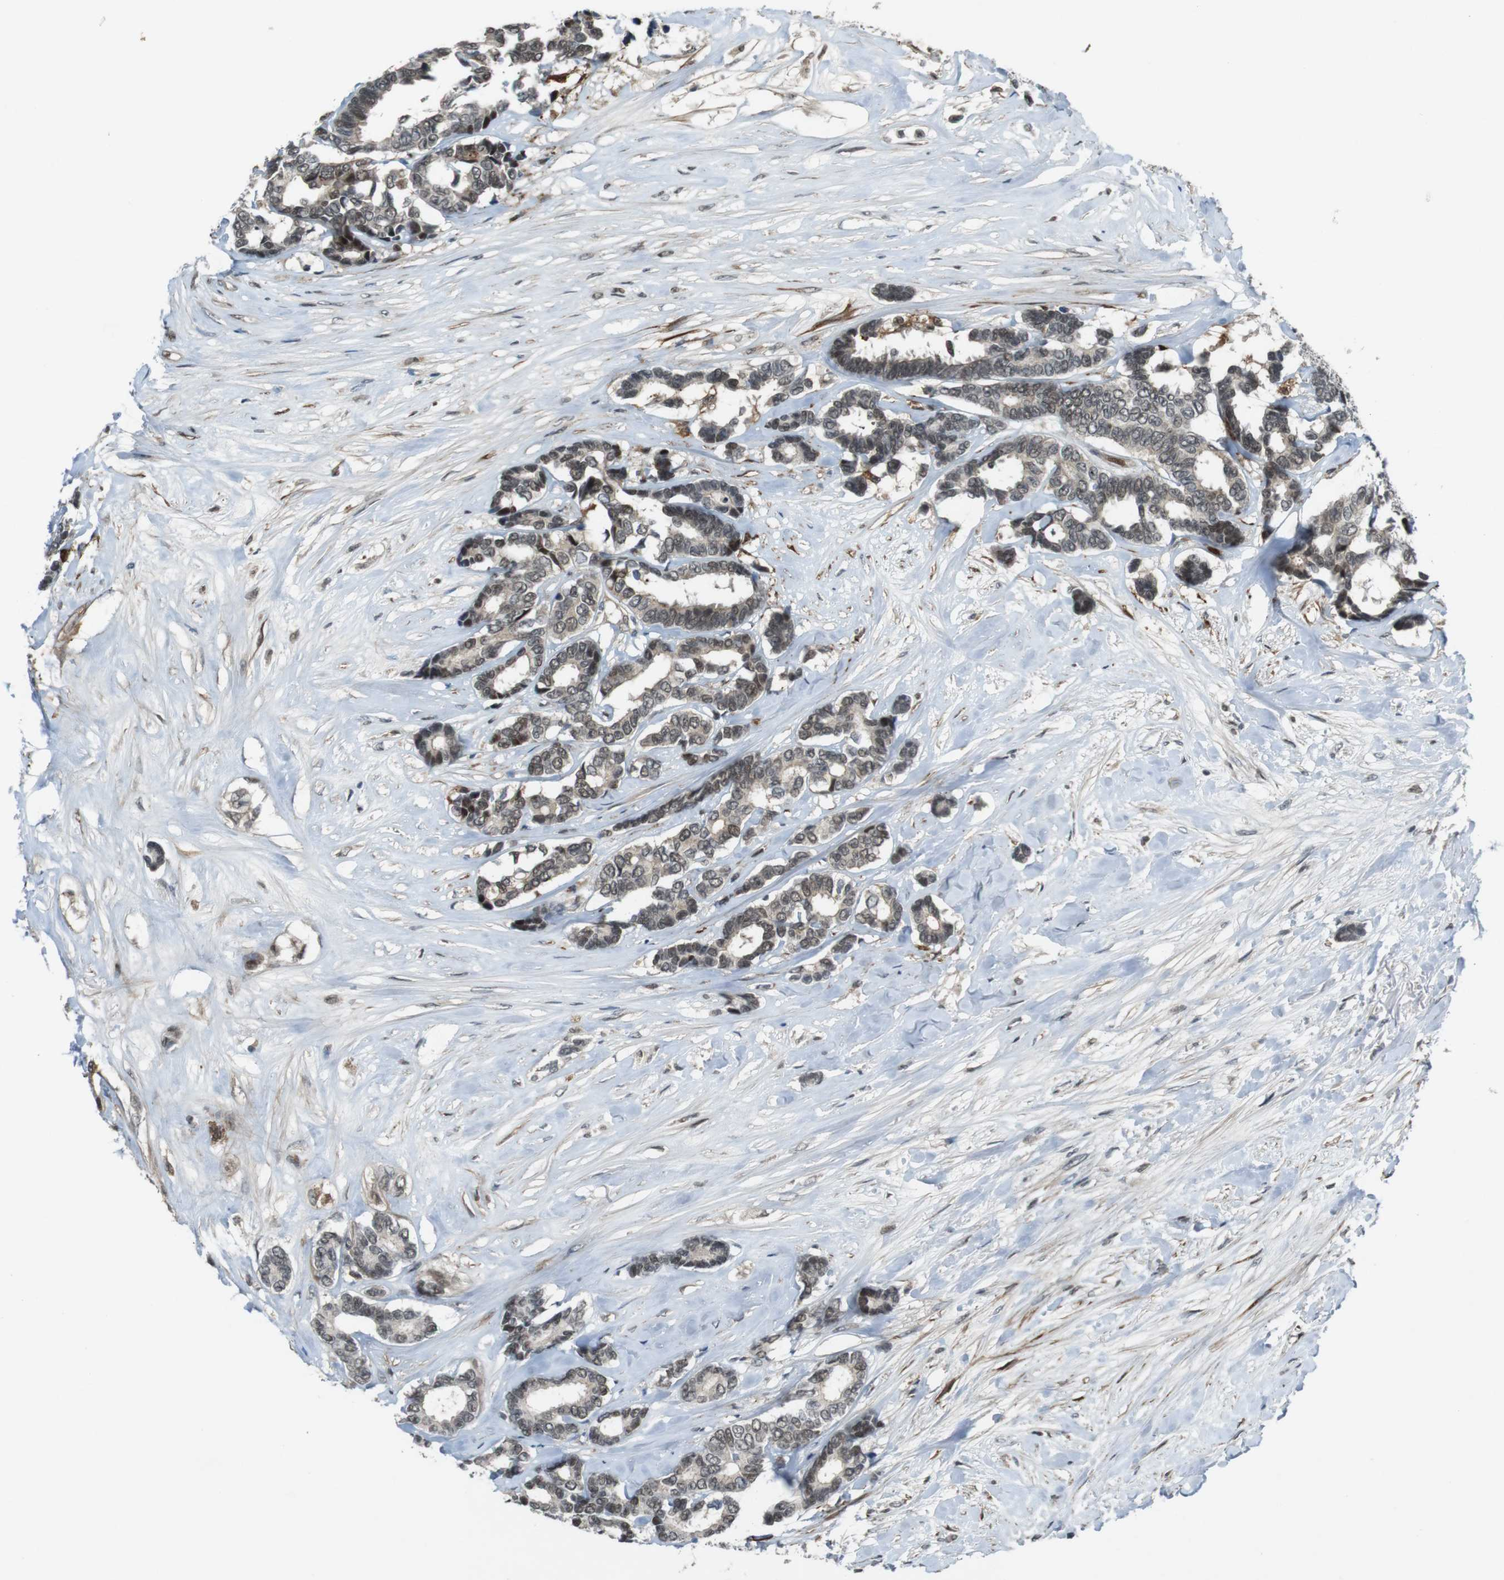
{"staining": {"intensity": "moderate", "quantity": ">75%", "location": "nuclear"}, "tissue": "breast cancer", "cell_type": "Tumor cells", "image_type": "cancer", "snomed": [{"axis": "morphology", "description": "Duct carcinoma"}, {"axis": "topography", "description": "Breast"}], "caption": "The histopathology image reveals immunohistochemical staining of breast cancer. There is moderate nuclear positivity is seen in about >75% of tumor cells.", "gene": "MAPKAPK5", "patient": {"sex": "female", "age": 87}}